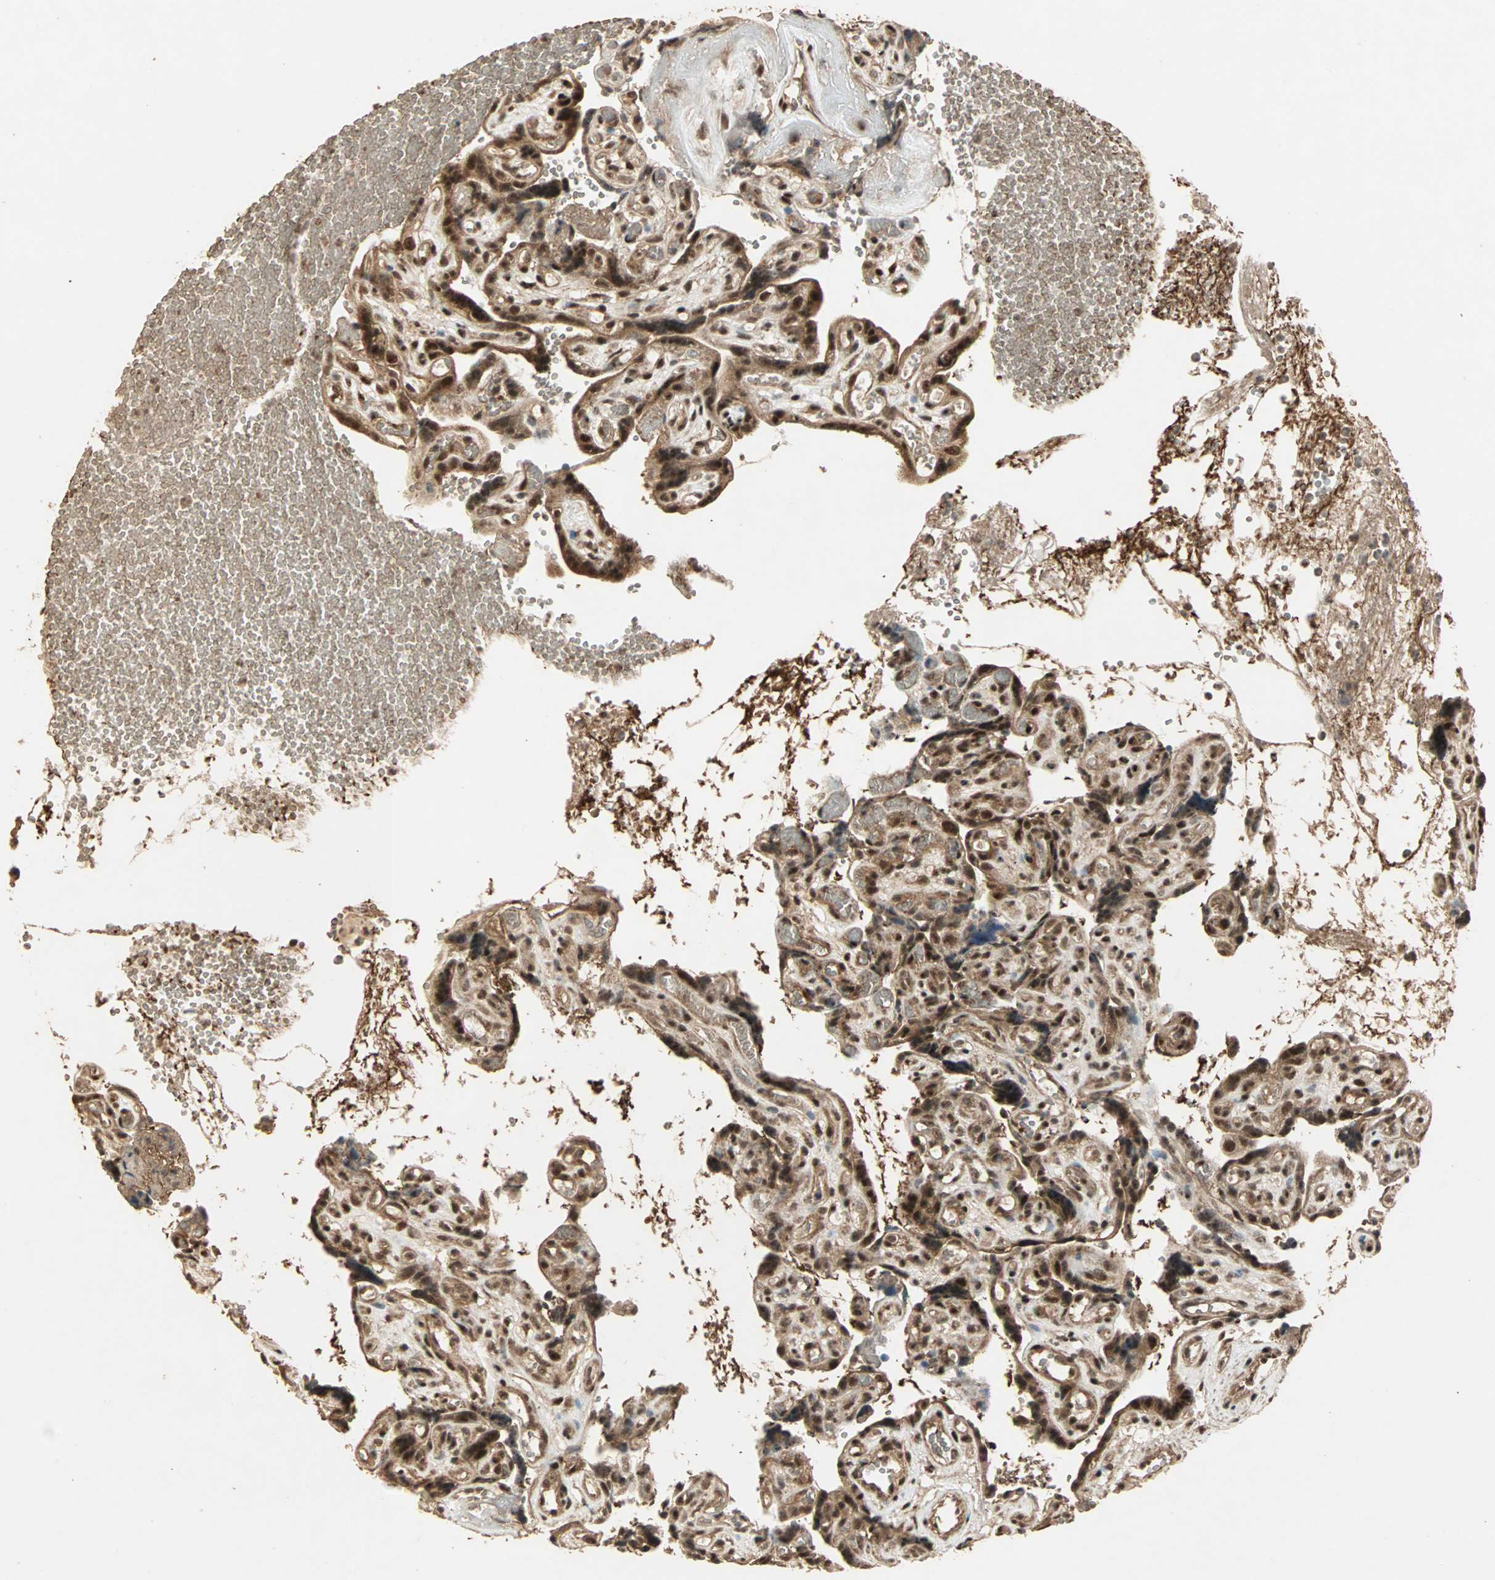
{"staining": {"intensity": "strong", "quantity": ">75%", "location": "cytoplasmic/membranous,nuclear"}, "tissue": "placenta", "cell_type": "Decidual cells", "image_type": "normal", "snomed": [{"axis": "morphology", "description": "Normal tissue, NOS"}, {"axis": "topography", "description": "Placenta"}], "caption": "Brown immunohistochemical staining in benign placenta exhibits strong cytoplasmic/membranous,nuclear positivity in approximately >75% of decidual cells. The protein is shown in brown color, while the nuclei are stained blue.", "gene": "ZSCAN31", "patient": {"sex": "female", "age": 30}}